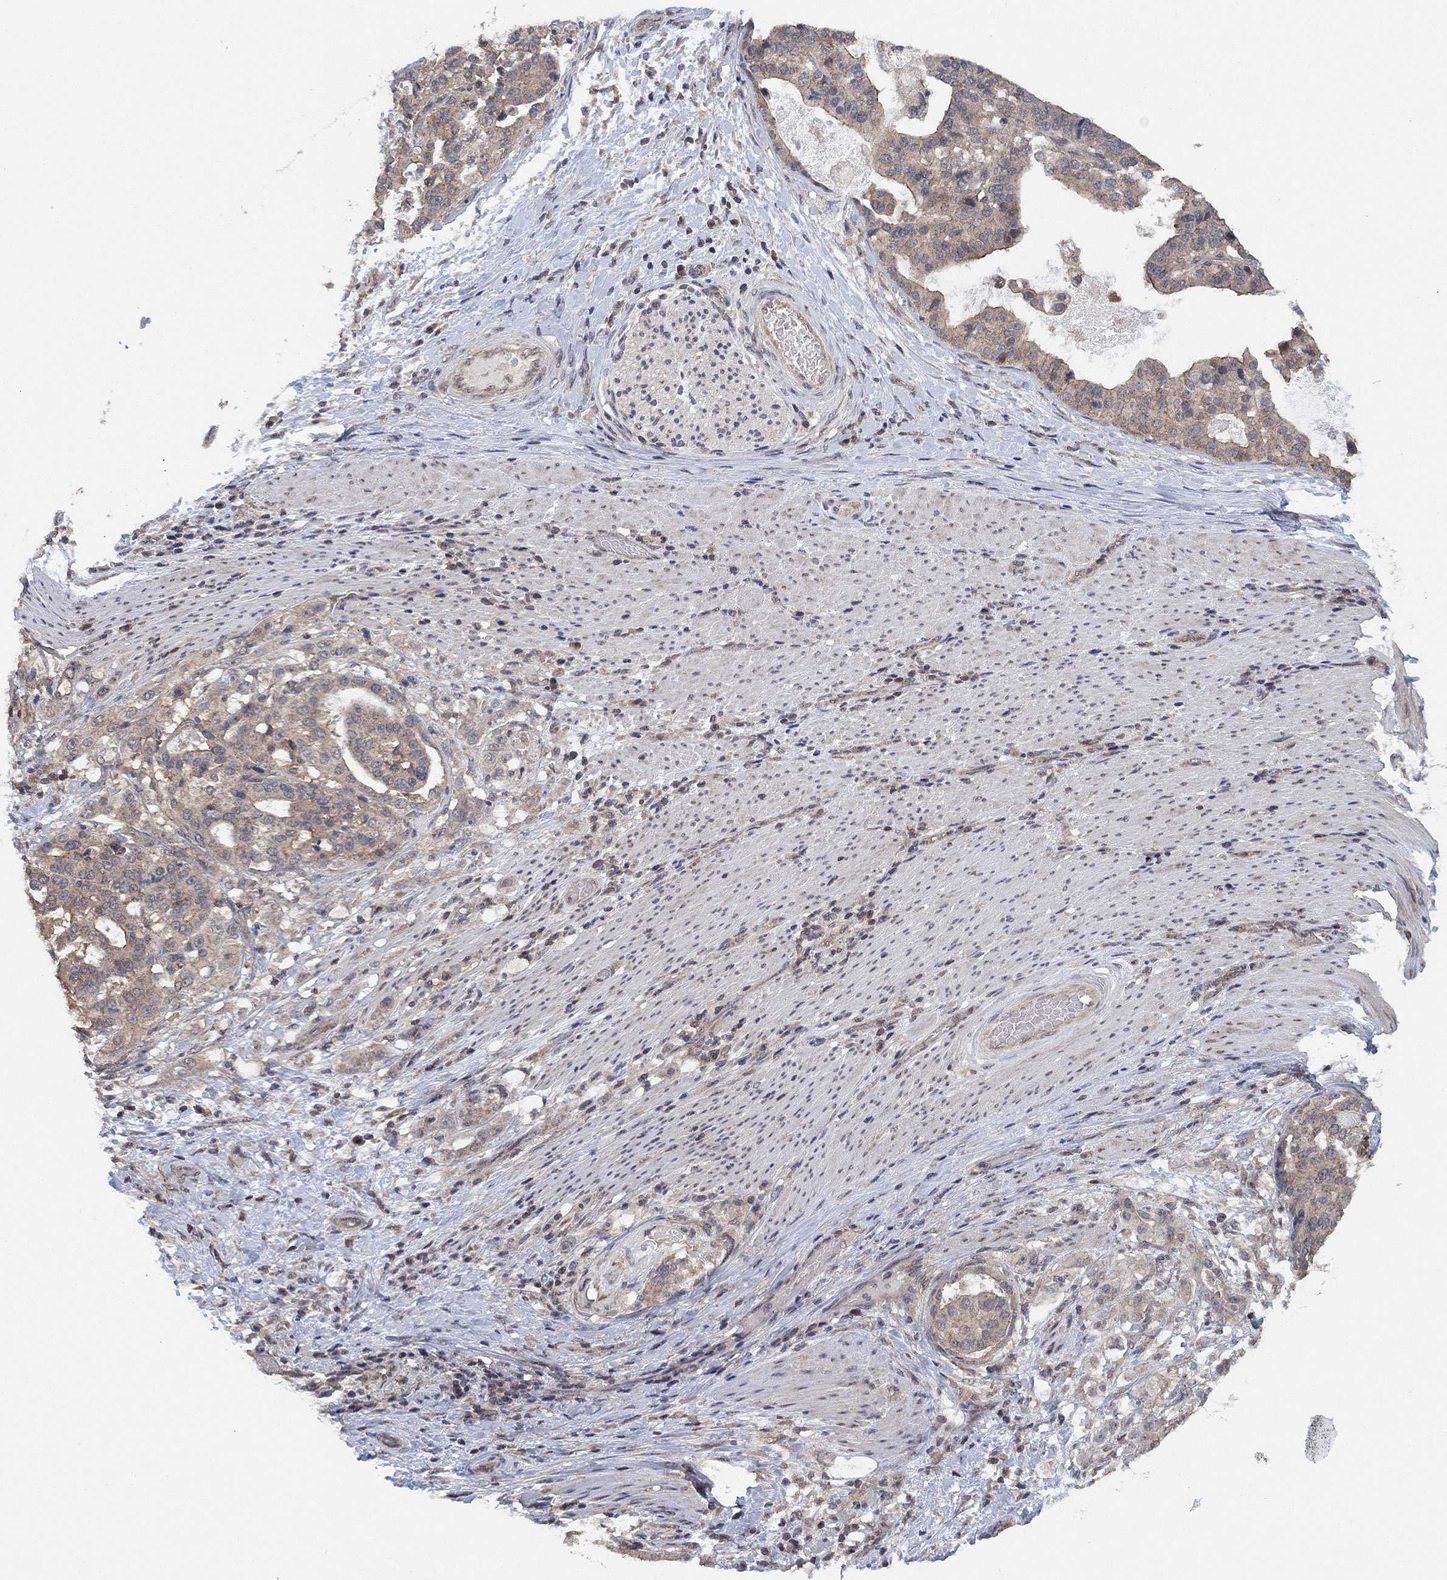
{"staining": {"intensity": "weak", "quantity": "<25%", "location": "cytoplasmic/membranous"}, "tissue": "stomach cancer", "cell_type": "Tumor cells", "image_type": "cancer", "snomed": [{"axis": "morphology", "description": "Adenocarcinoma, NOS"}, {"axis": "topography", "description": "Stomach"}], "caption": "This histopathology image is of stomach adenocarcinoma stained with IHC to label a protein in brown with the nuclei are counter-stained blue. There is no positivity in tumor cells.", "gene": "CCDC43", "patient": {"sex": "male", "age": 48}}